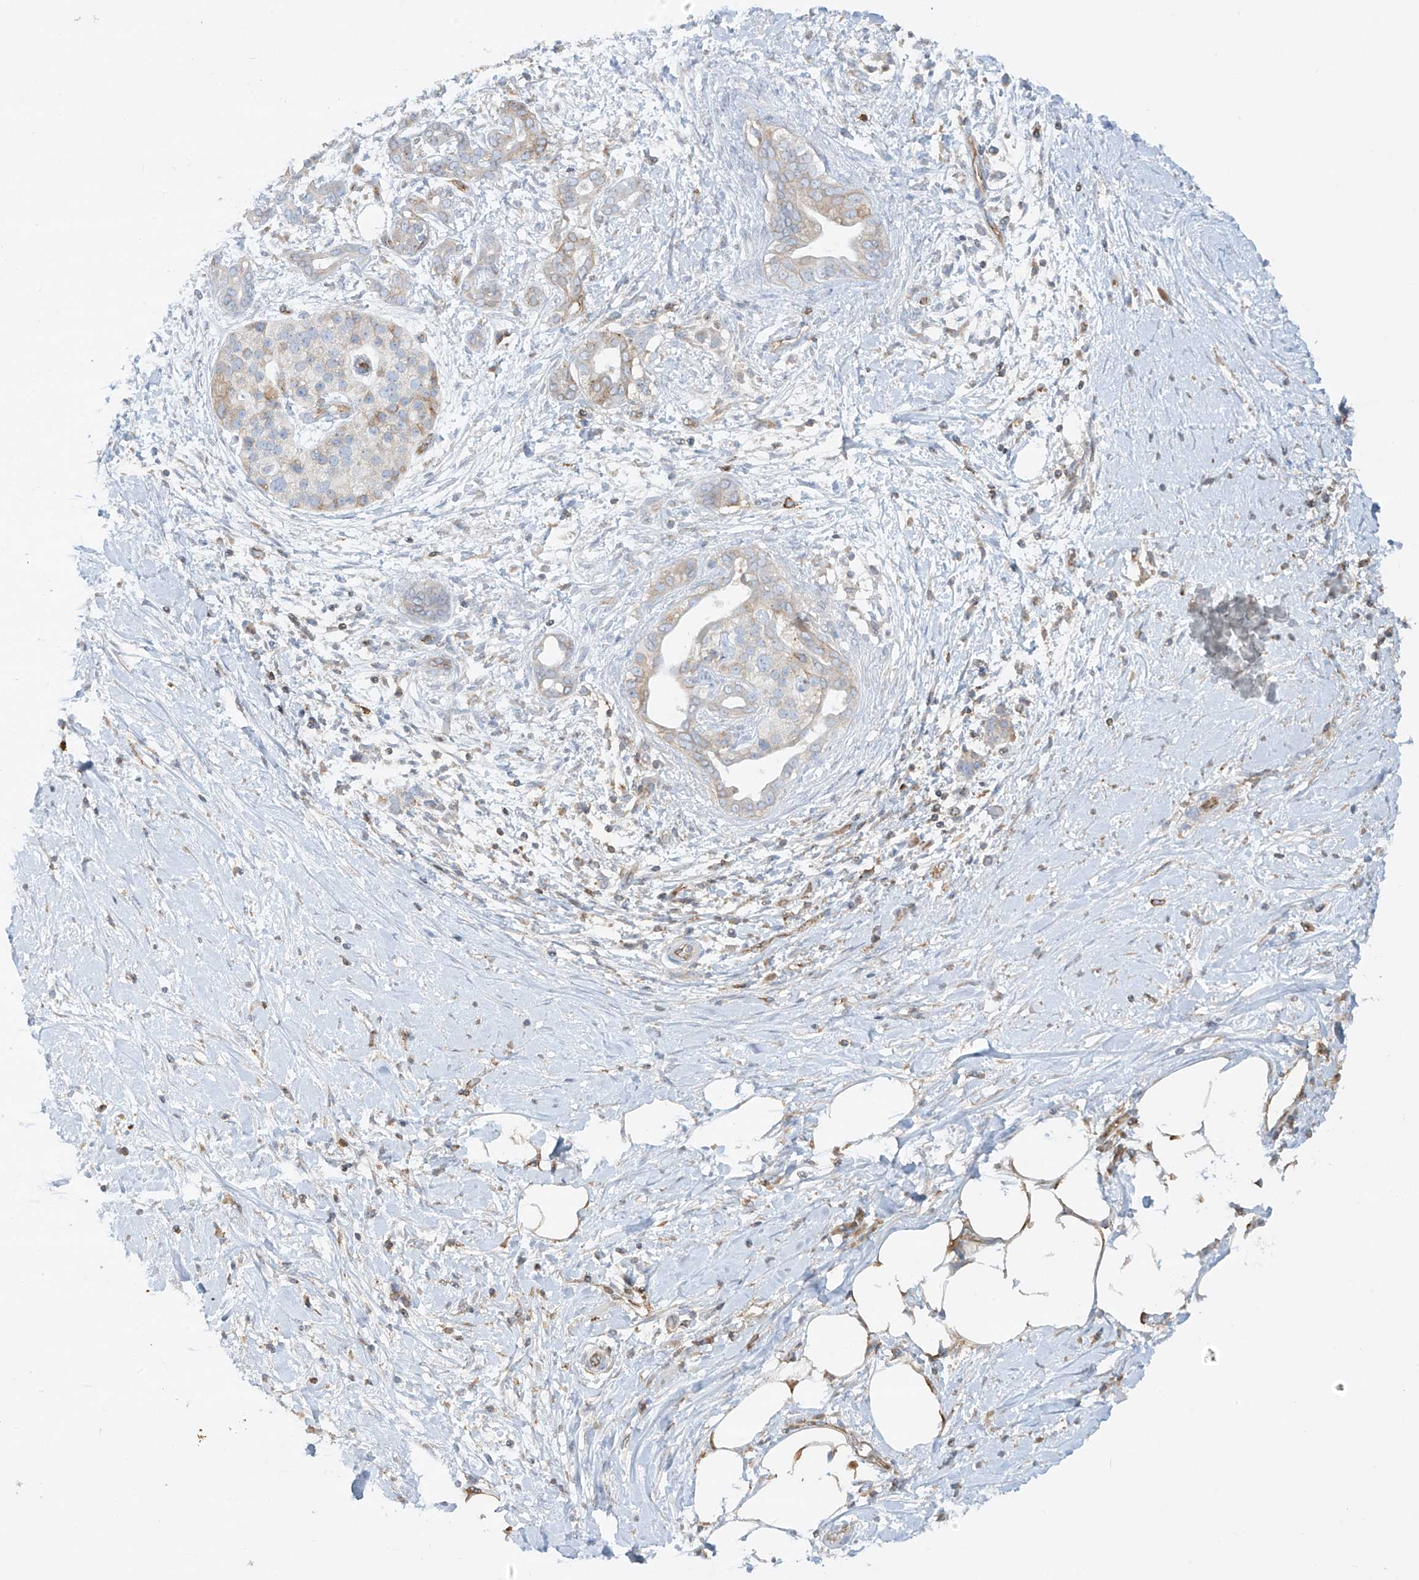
{"staining": {"intensity": "strong", "quantity": "<25%", "location": "cytoplasmic/membranous"}, "tissue": "pancreatic cancer", "cell_type": "Tumor cells", "image_type": "cancer", "snomed": [{"axis": "morphology", "description": "Adenocarcinoma, NOS"}, {"axis": "topography", "description": "Pancreas"}], "caption": "Pancreatic adenocarcinoma stained with a protein marker displays strong staining in tumor cells.", "gene": "HLA-E", "patient": {"sex": "male", "age": 58}}